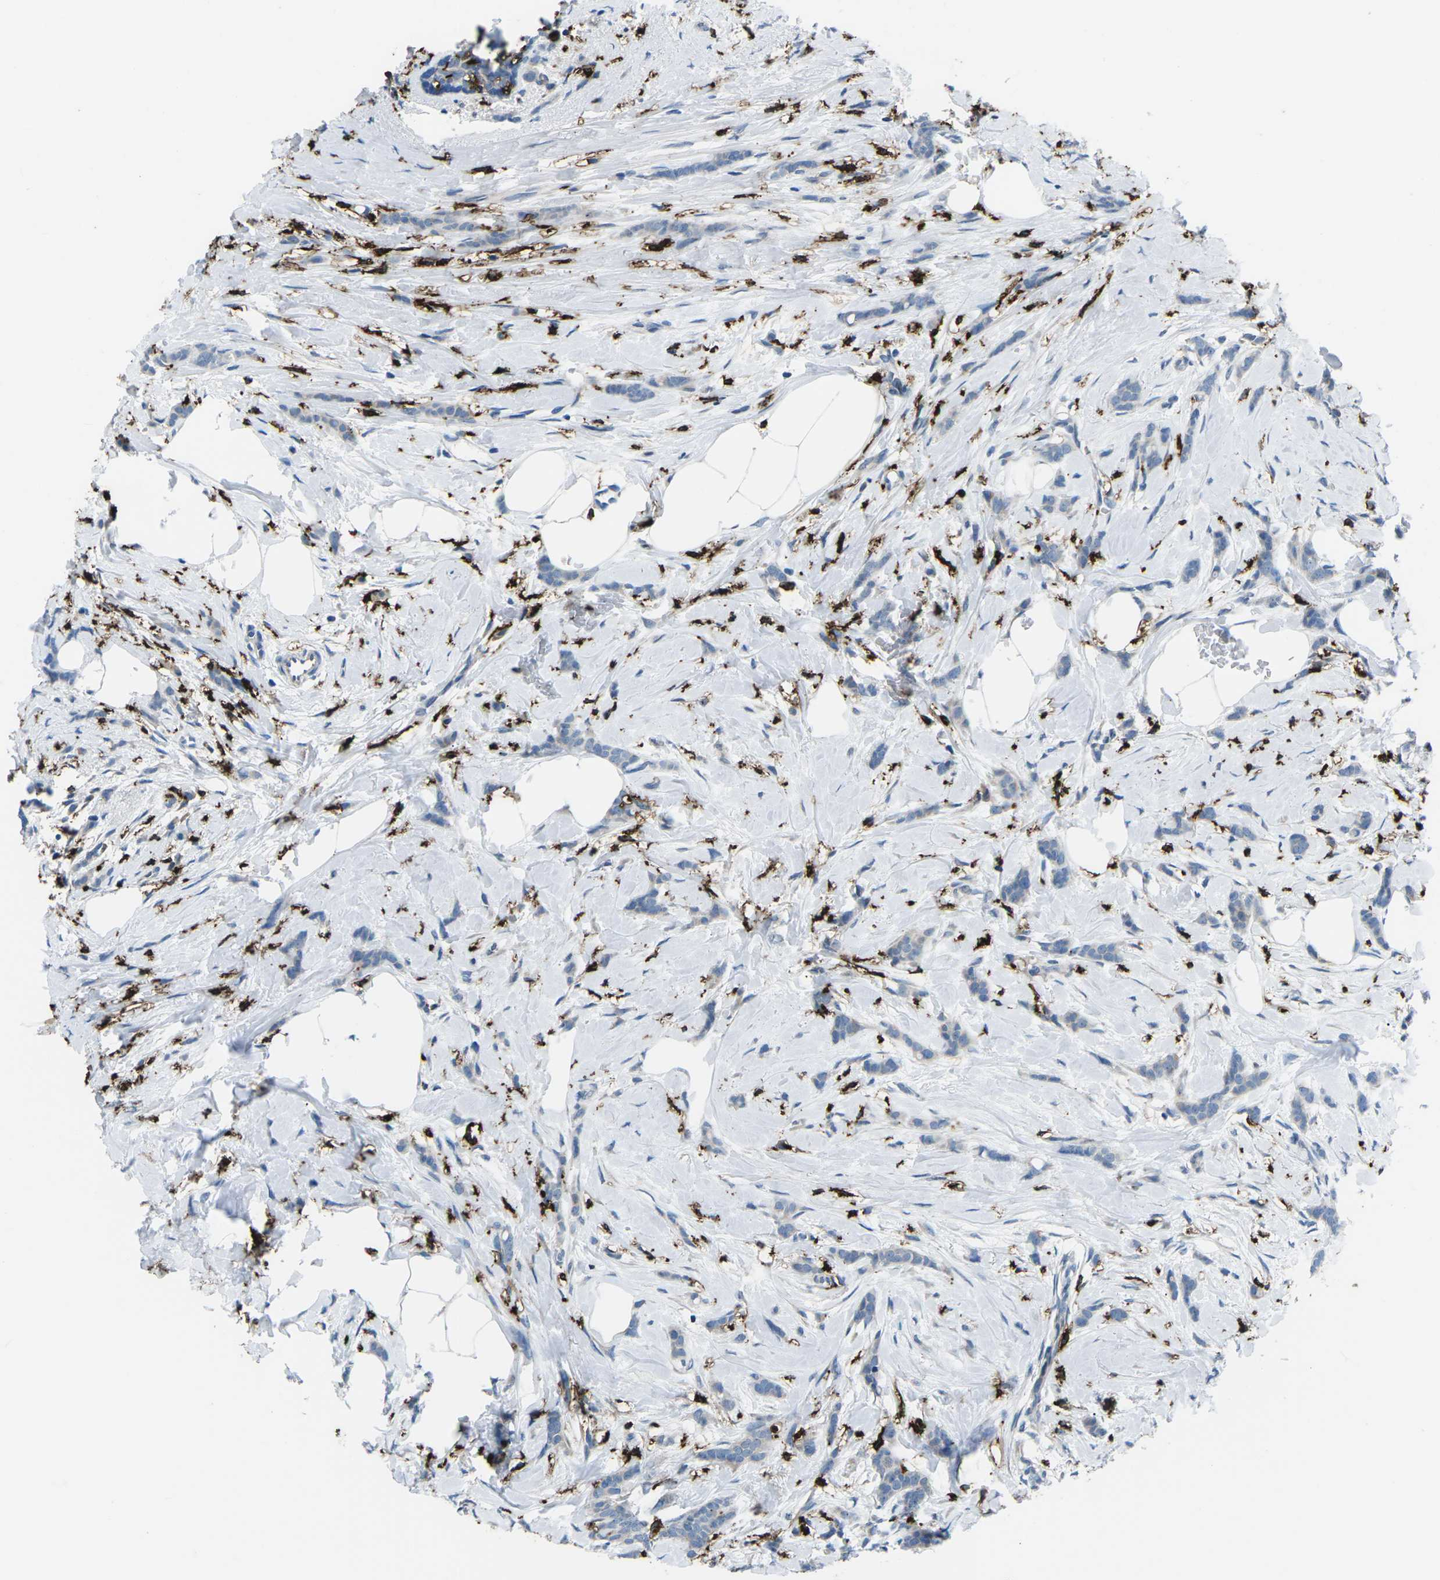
{"staining": {"intensity": "negative", "quantity": "none", "location": "none"}, "tissue": "breast cancer", "cell_type": "Tumor cells", "image_type": "cancer", "snomed": [{"axis": "morphology", "description": "Lobular carcinoma, in situ"}, {"axis": "morphology", "description": "Lobular carcinoma"}, {"axis": "topography", "description": "Breast"}], "caption": "Immunohistochemistry of human breast cancer (lobular carcinoma) demonstrates no positivity in tumor cells. Nuclei are stained in blue.", "gene": "PTPN1", "patient": {"sex": "female", "age": 41}}